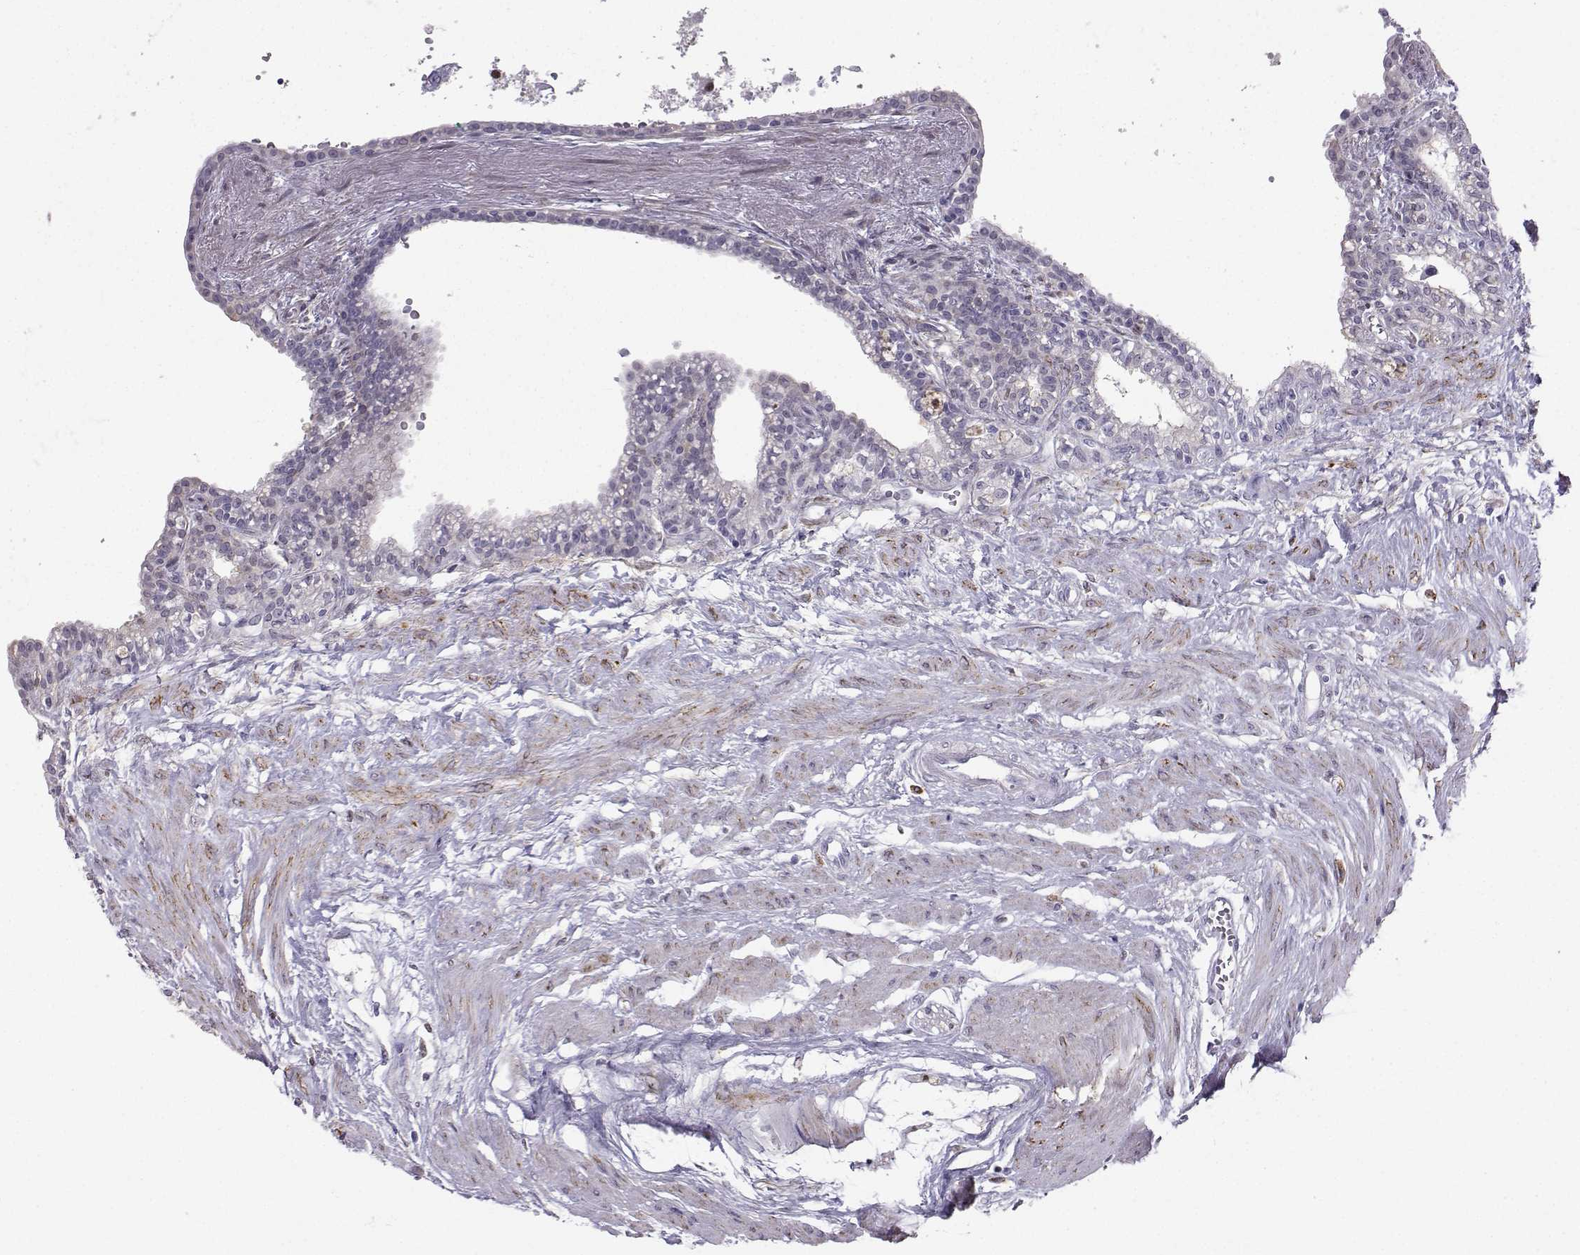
{"staining": {"intensity": "negative", "quantity": "none", "location": "none"}, "tissue": "seminal vesicle", "cell_type": "Glandular cells", "image_type": "normal", "snomed": [{"axis": "morphology", "description": "Normal tissue, NOS"}, {"axis": "morphology", "description": "Urothelial carcinoma, NOS"}, {"axis": "topography", "description": "Urinary bladder"}, {"axis": "topography", "description": "Seminal veicle"}], "caption": "A micrograph of seminal vesicle stained for a protein reveals no brown staining in glandular cells. (DAB (3,3'-diaminobenzidine) IHC with hematoxylin counter stain).", "gene": "DCLK3", "patient": {"sex": "male", "age": 76}}